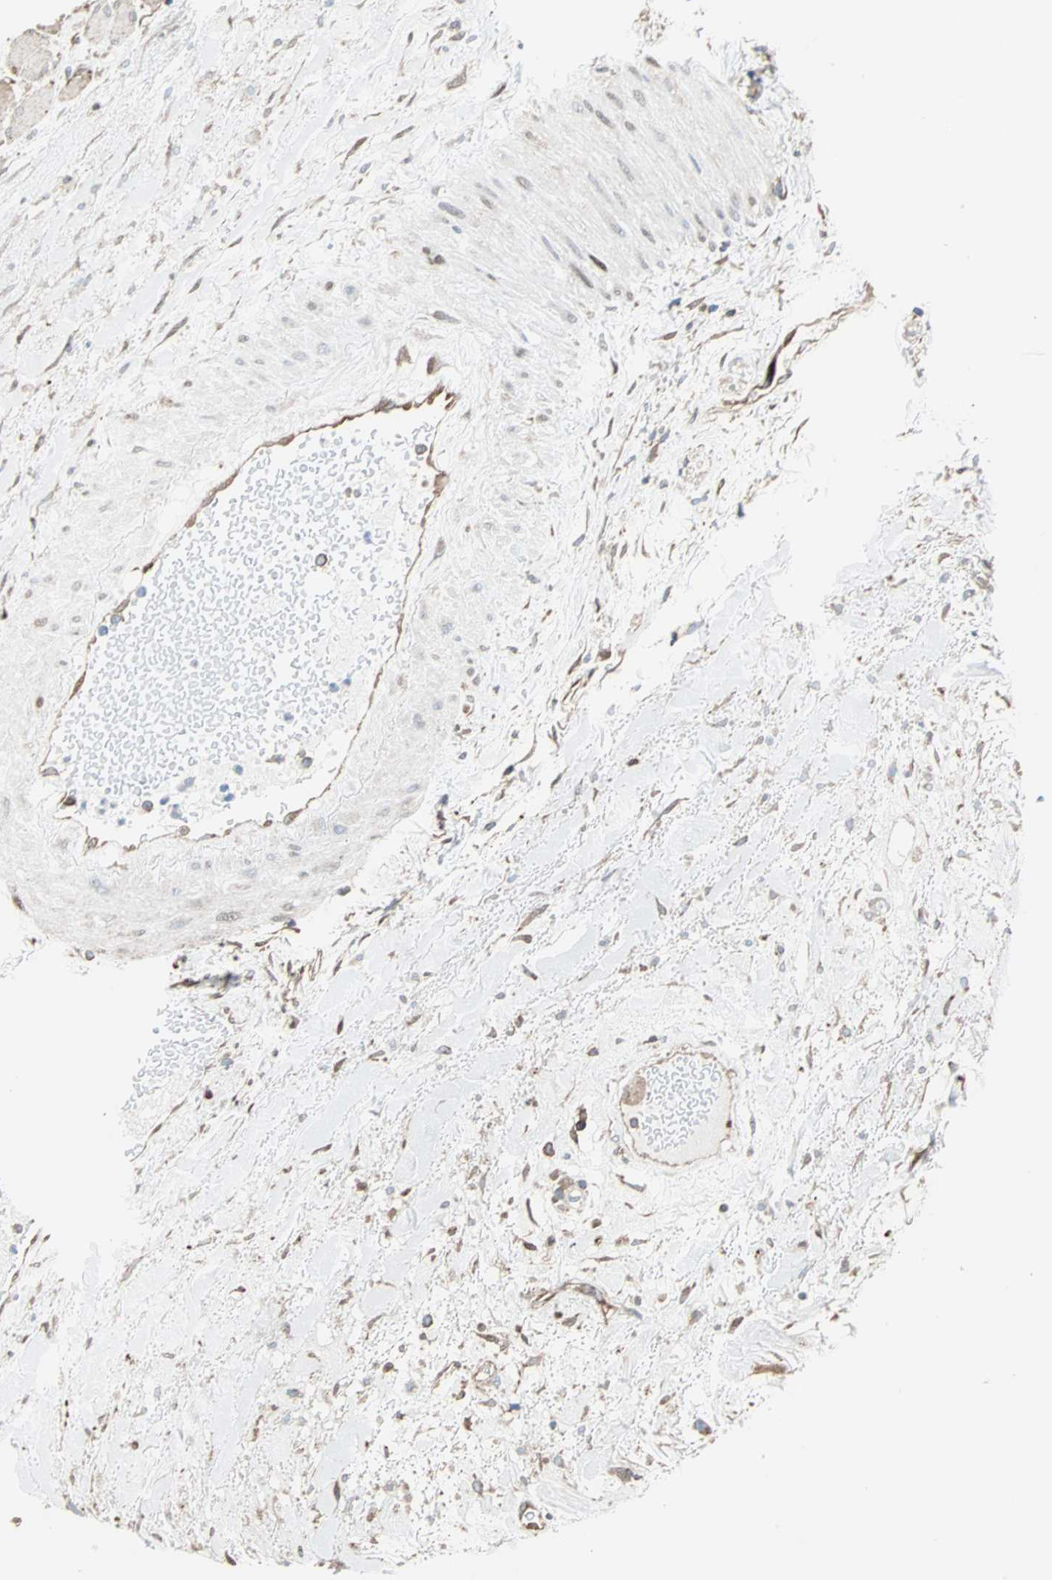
{"staining": {"intensity": "moderate", "quantity": ">75%", "location": "cytoplasmic/membranous"}, "tissue": "head and neck cancer", "cell_type": "Tumor cells", "image_type": "cancer", "snomed": [{"axis": "morphology", "description": "Squamous cell carcinoma, NOS"}, {"axis": "topography", "description": "Head-Neck"}], "caption": "Immunohistochemistry of human head and neck cancer (squamous cell carcinoma) displays medium levels of moderate cytoplasmic/membranous positivity in about >75% of tumor cells.", "gene": "RELA", "patient": {"sex": "male", "age": 62}}